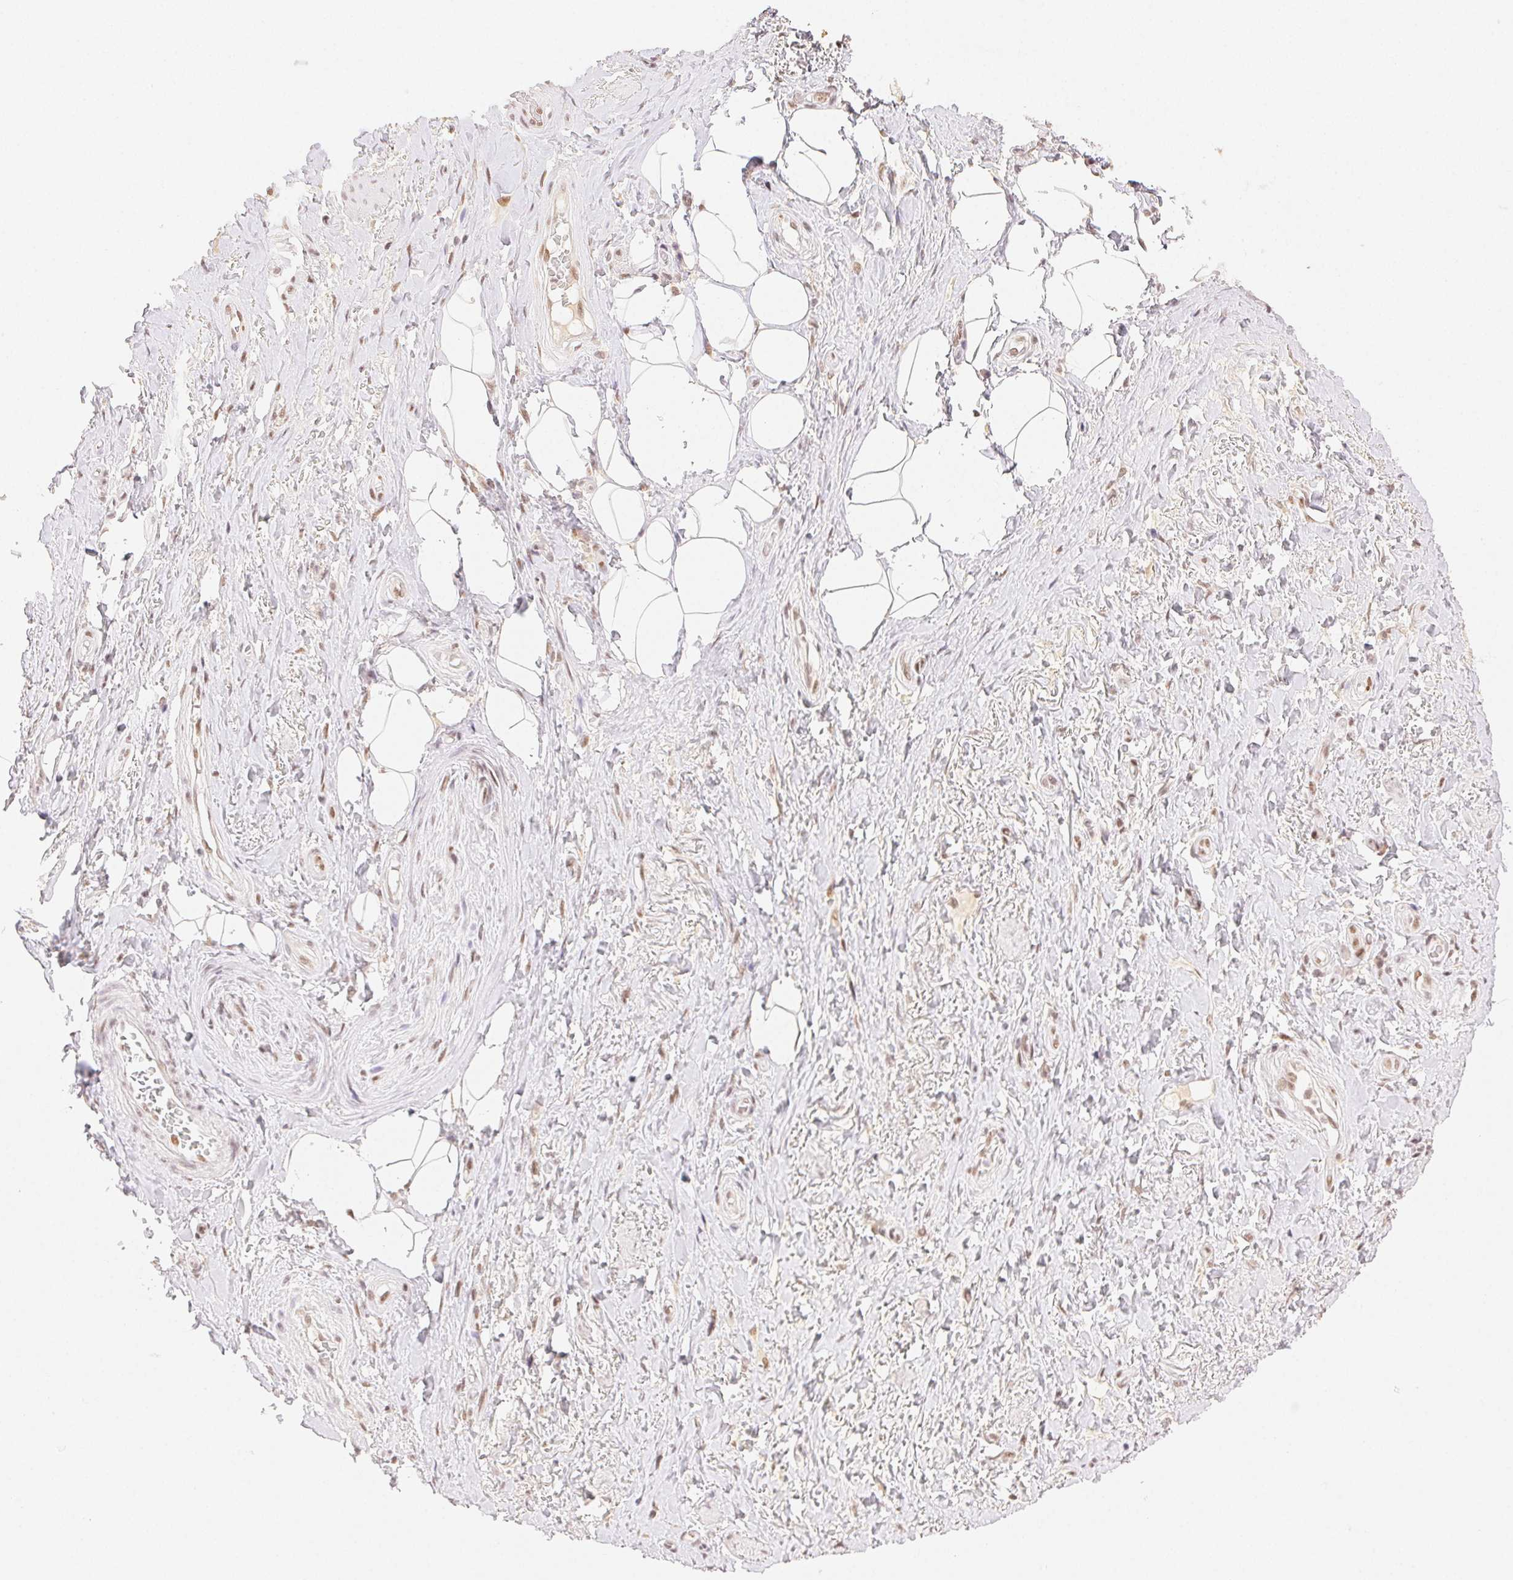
{"staining": {"intensity": "moderate", "quantity": "<25%", "location": "nuclear"}, "tissue": "adipose tissue", "cell_type": "Adipocytes", "image_type": "normal", "snomed": [{"axis": "morphology", "description": "Normal tissue, NOS"}, {"axis": "topography", "description": "Anal"}, {"axis": "topography", "description": "Peripheral nerve tissue"}], "caption": "Adipocytes exhibit low levels of moderate nuclear positivity in approximately <25% of cells in benign human adipose tissue.", "gene": "H2AZ1", "patient": {"sex": "male", "age": 53}}